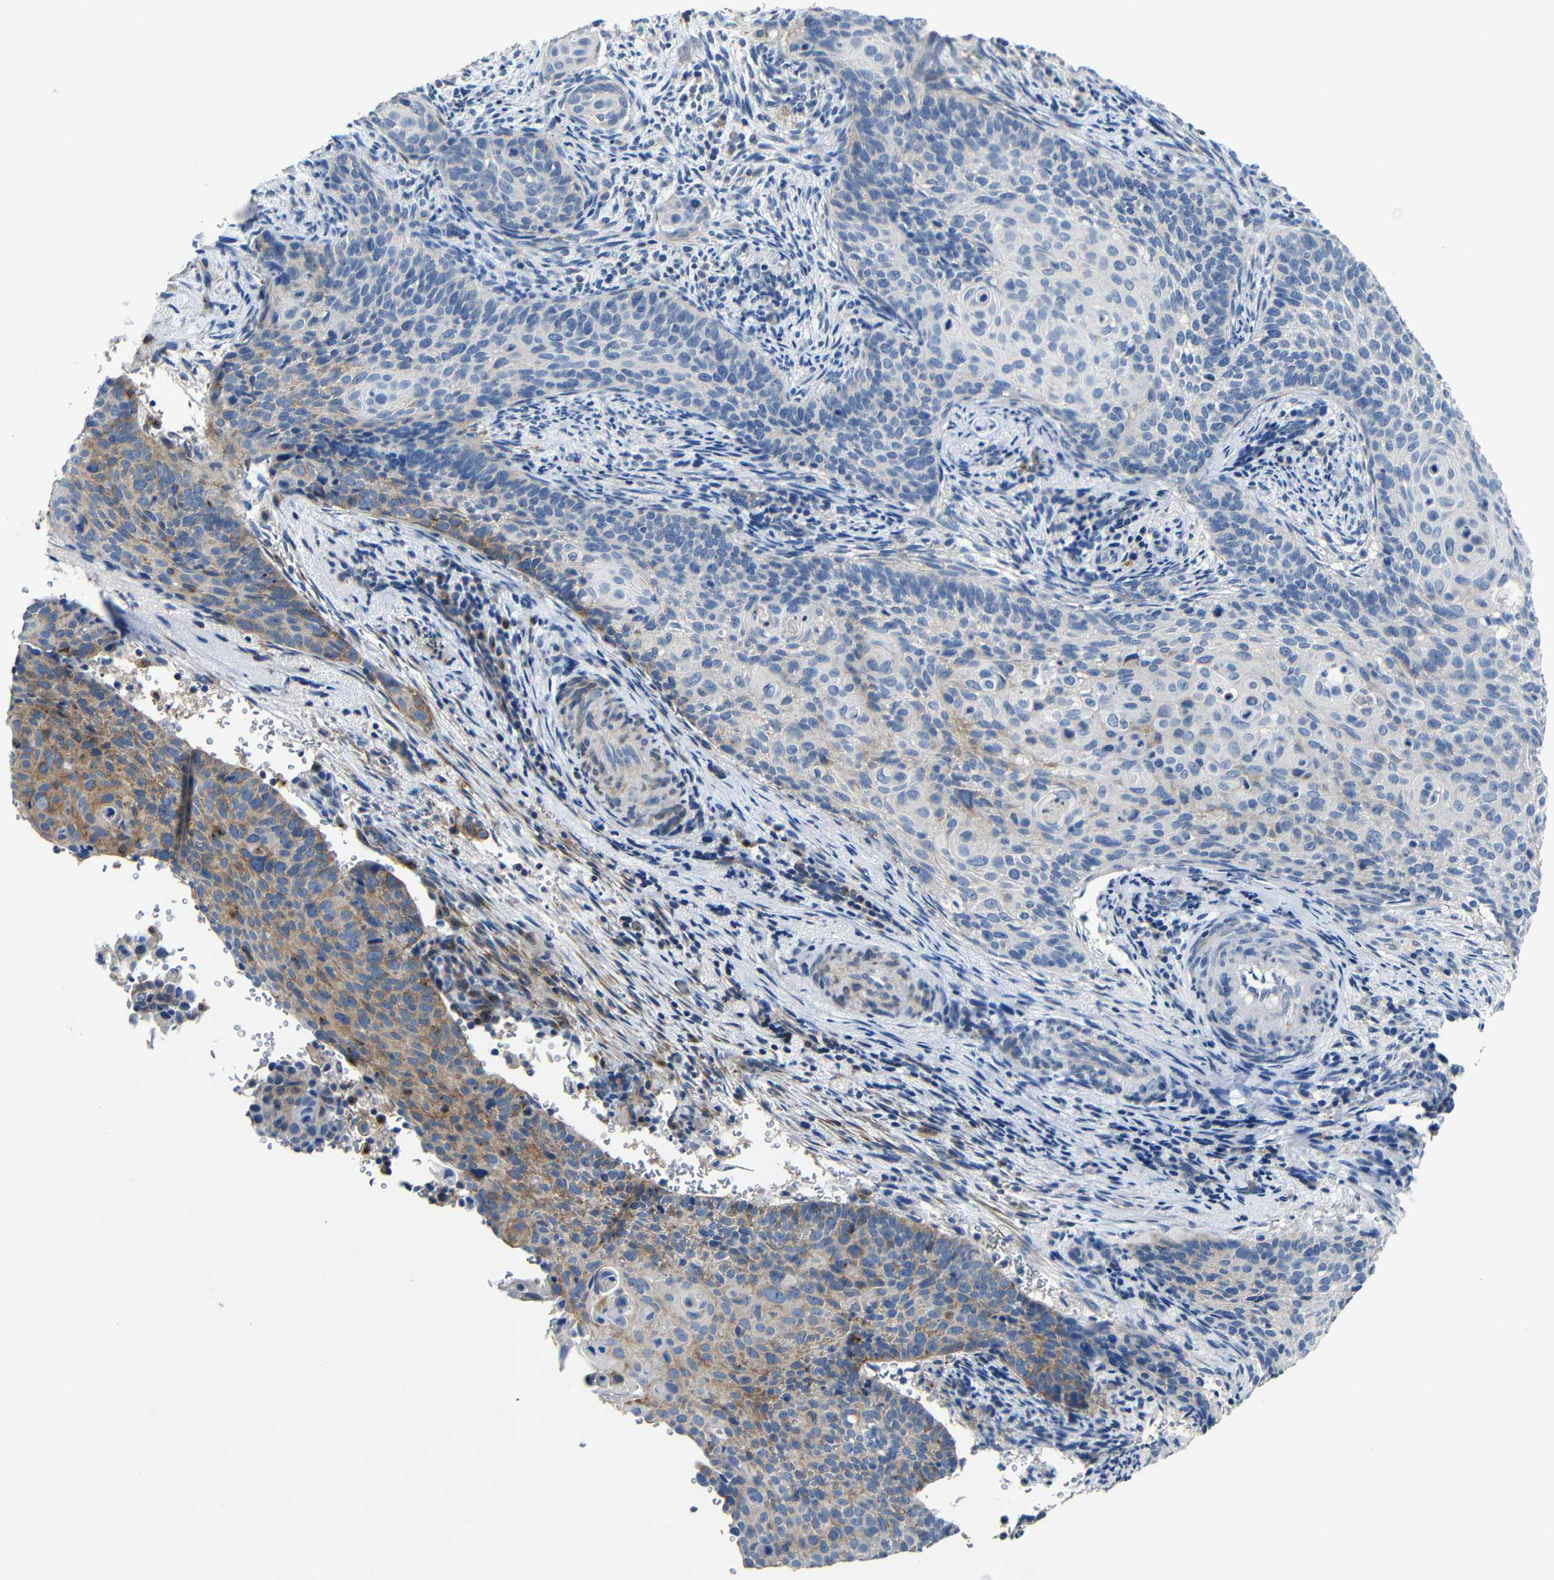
{"staining": {"intensity": "moderate", "quantity": "<25%", "location": "cytoplasmic/membranous"}, "tissue": "cervical cancer", "cell_type": "Tumor cells", "image_type": "cancer", "snomed": [{"axis": "morphology", "description": "Squamous cell carcinoma, NOS"}, {"axis": "topography", "description": "Cervix"}], "caption": "The immunohistochemical stain labels moderate cytoplasmic/membranous expression in tumor cells of cervical cancer (squamous cell carcinoma) tissue.", "gene": "ACKR2", "patient": {"sex": "female", "age": 33}}